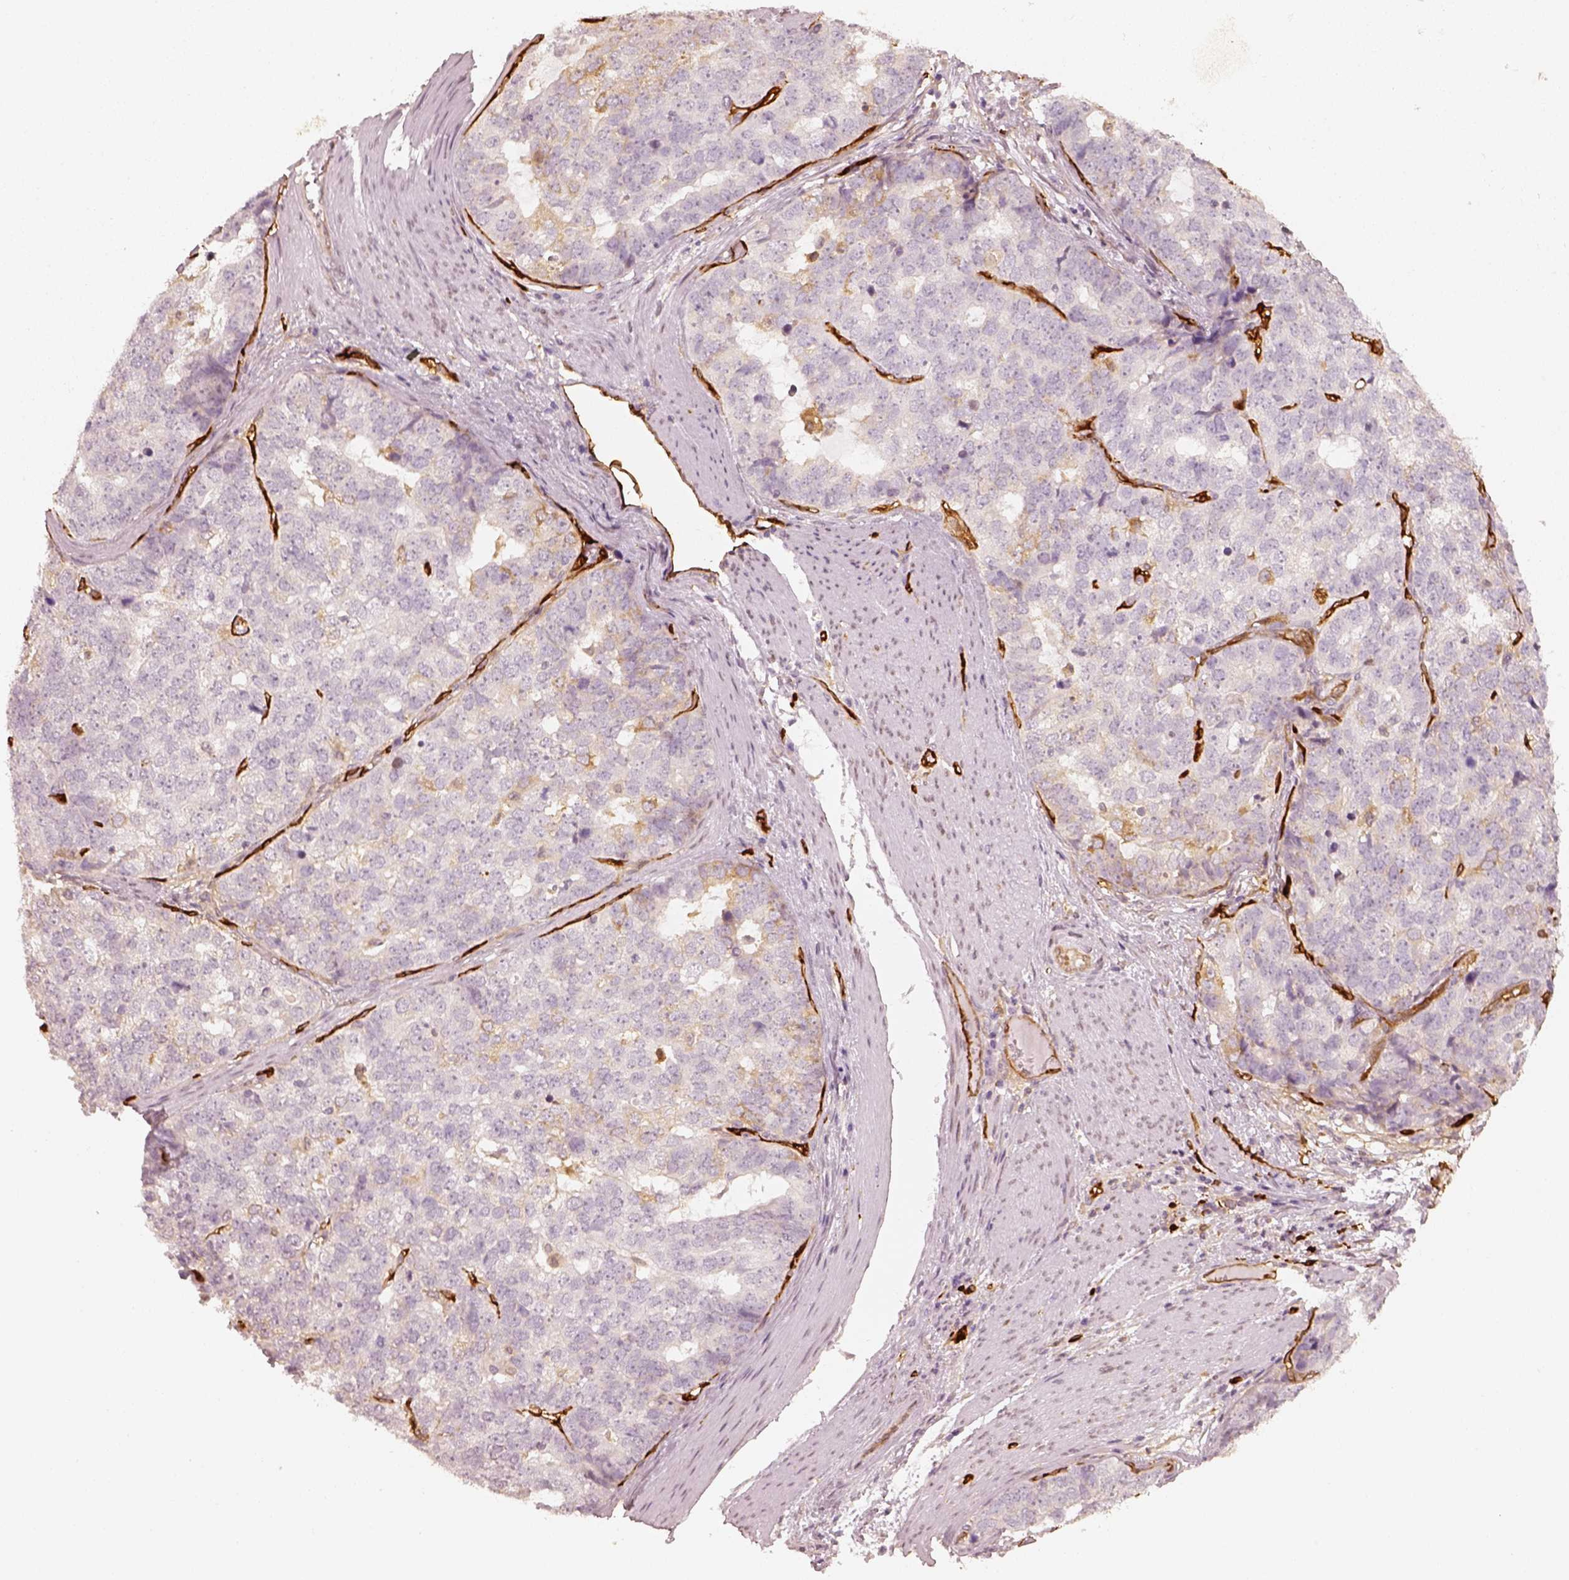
{"staining": {"intensity": "negative", "quantity": "none", "location": "none"}, "tissue": "stomach cancer", "cell_type": "Tumor cells", "image_type": "cancer", "snomed": [{"axis": "morphology", "description": "Adenocarcinoma, NOS"}, {"axis": "topography", "description": "Stomach"}], "caption": "IHC image of human adenocarcinoma (stomach) stained for a protein (brown), which reveals no positivity in tumor cells. The staining was performed using DAB to visualize the protein expression in brown, while the nuclei were stained in blue with hematoxylin (Magnification: 20x).", "gene": "FSCN1", "patient": {"sex": "male", "age": 69}}